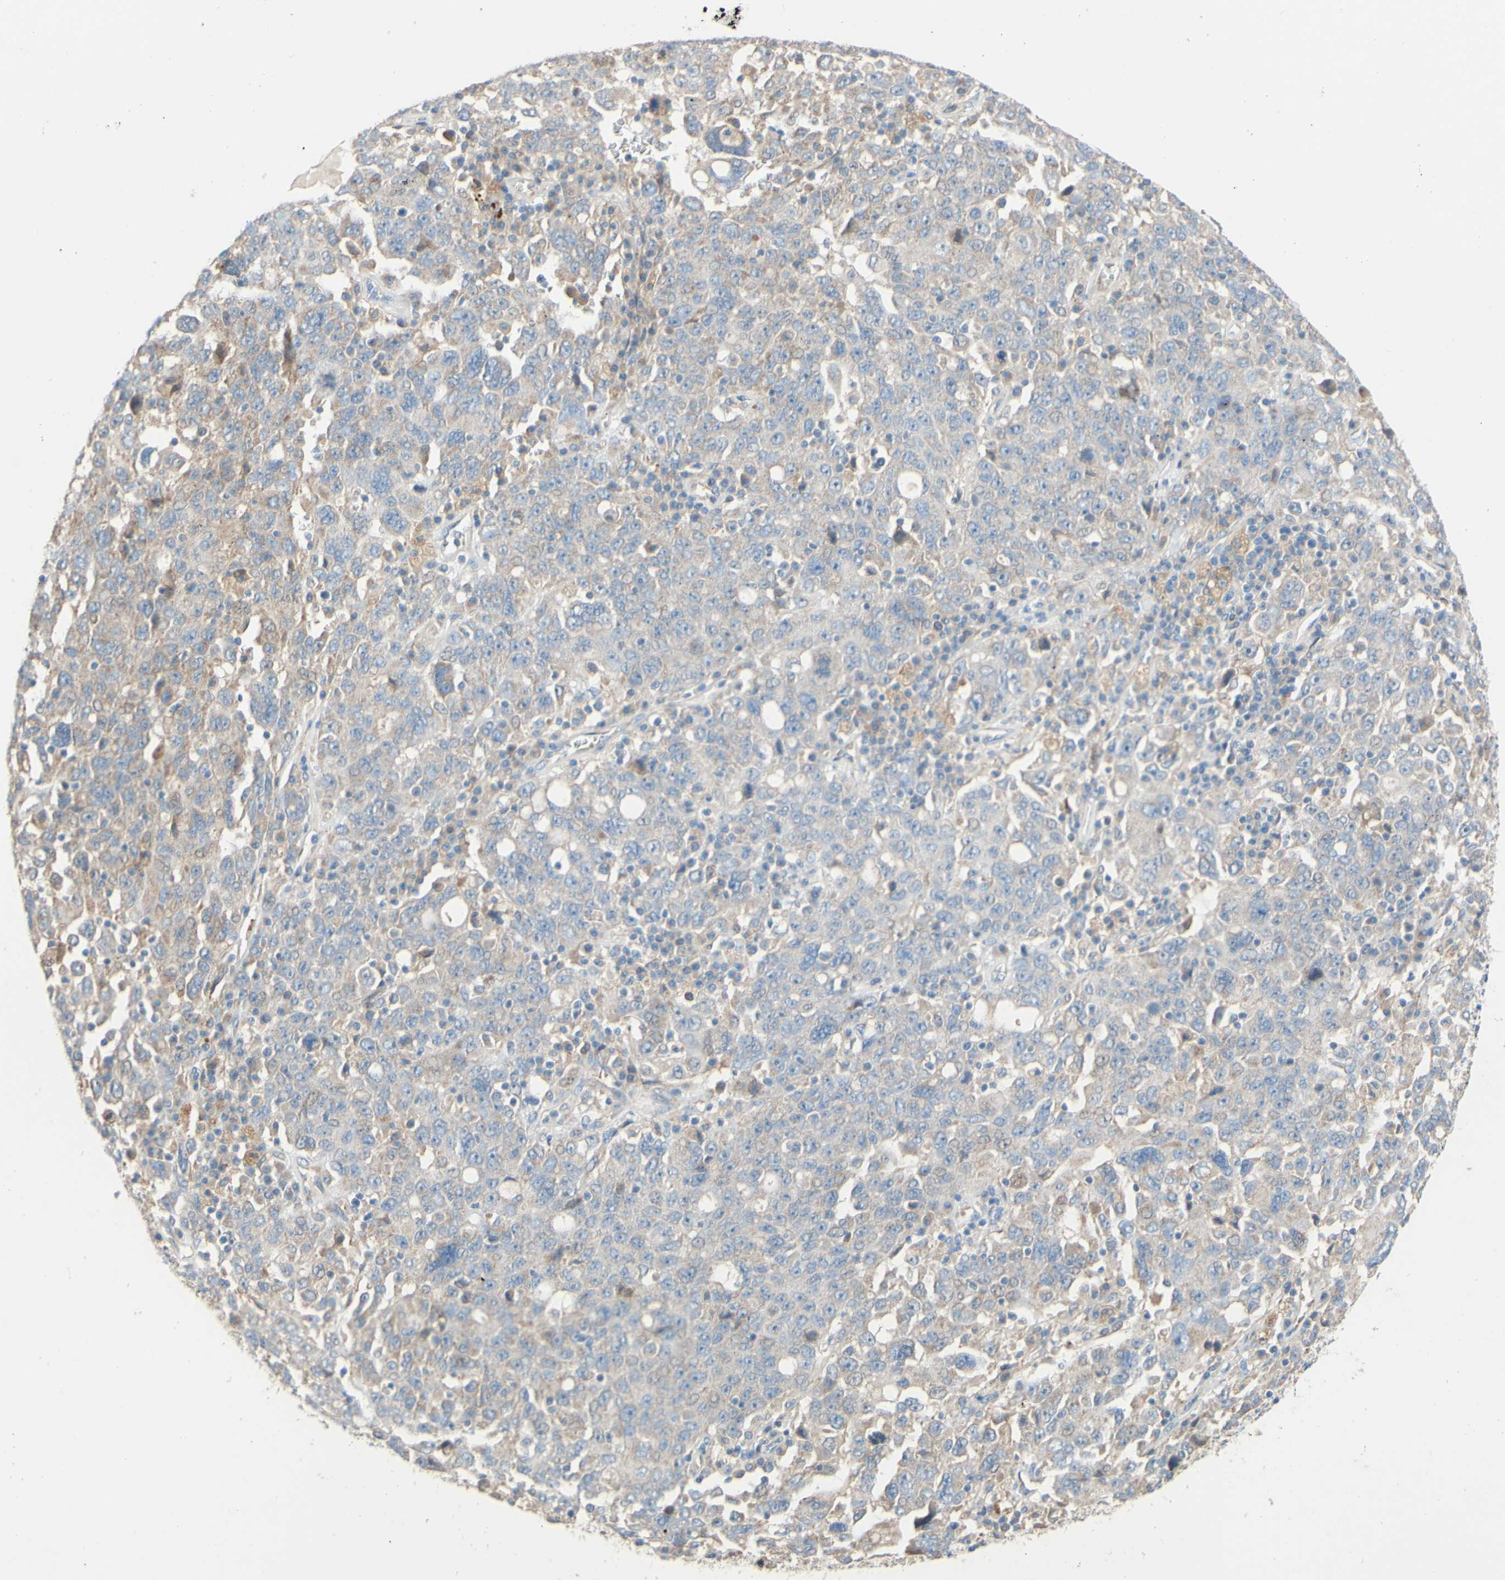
{"staining": {"intensity": "weak", "quantity": "25%-75%", "location": "cytoplasmic/membranous"}, "tissue": "ovarian cancer", "cell_type": "Tumor cells", "image_type": "cancer", "snomed": [{"axis": "morphology", "description": "Carcinoma, endometroid"}, {"axis": "topography", "description": "Ovary"}], "caption": "Human ovarian cancer (endometroid carcinoma) stained with a protein marker shows weak staining in tumor cells.", "gene": "DKK3", "patient": {"sex": "female", "age": 62}}